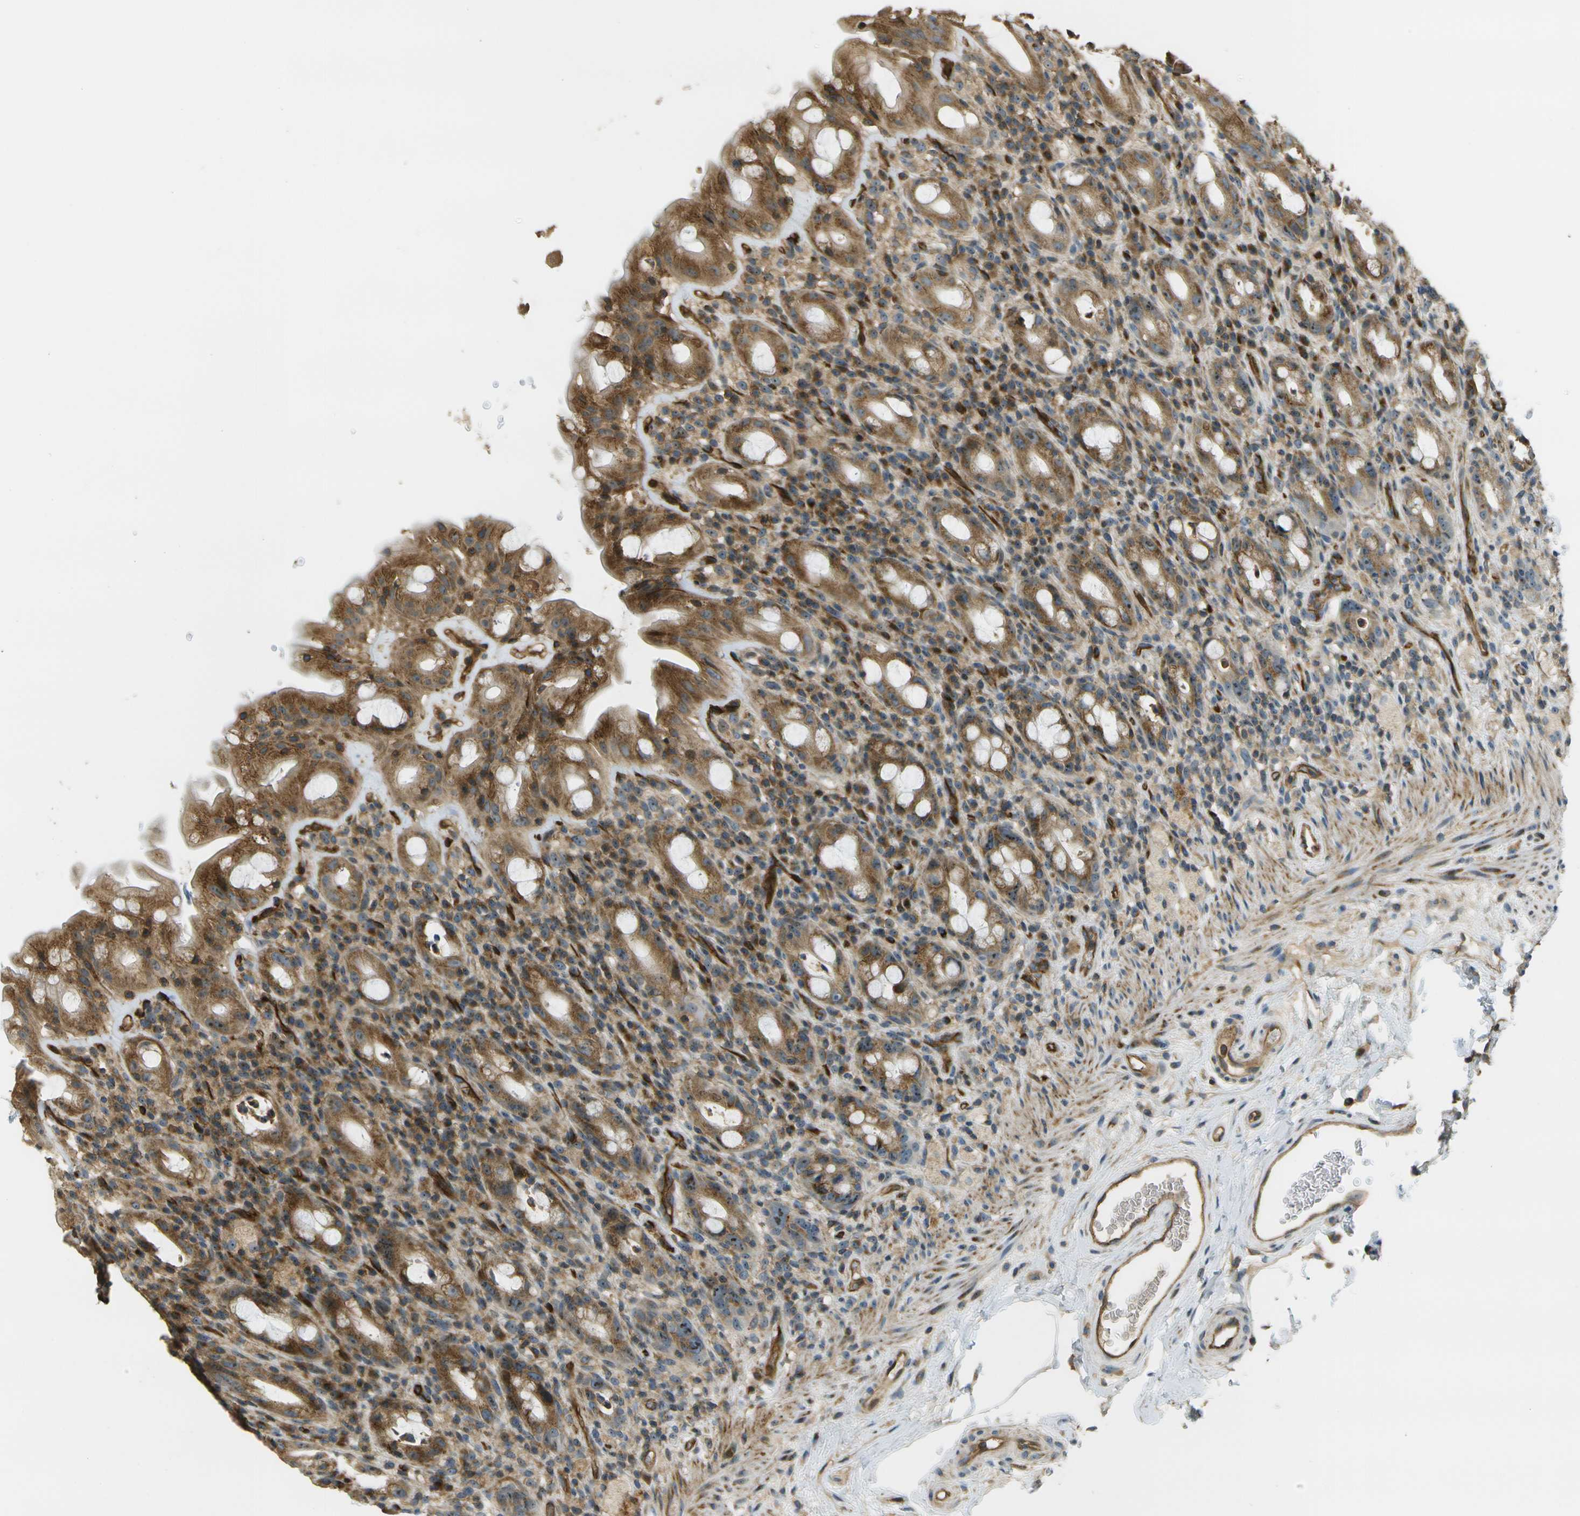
{"staining": {"intensity": "strong", "quantity": ">75%", "location": "cytoplasmic/membranous"}, "tissue": "rectum", "cell_type": "Glandular cells", "image_type": "normal", "snomed": [{"axis": "morphology", "description": "Normal tissue, NOS"}, {"axis": "topography", "description": "Rectum"}], "caption": "Unremarkable rectum exhibits strong cytoplasmic/membranous expression in approximately >75% of glandular cells, visualized by immunohistochemistry.", "gene": "LRP12", "patient": {"sex": "male", "age": 44}}